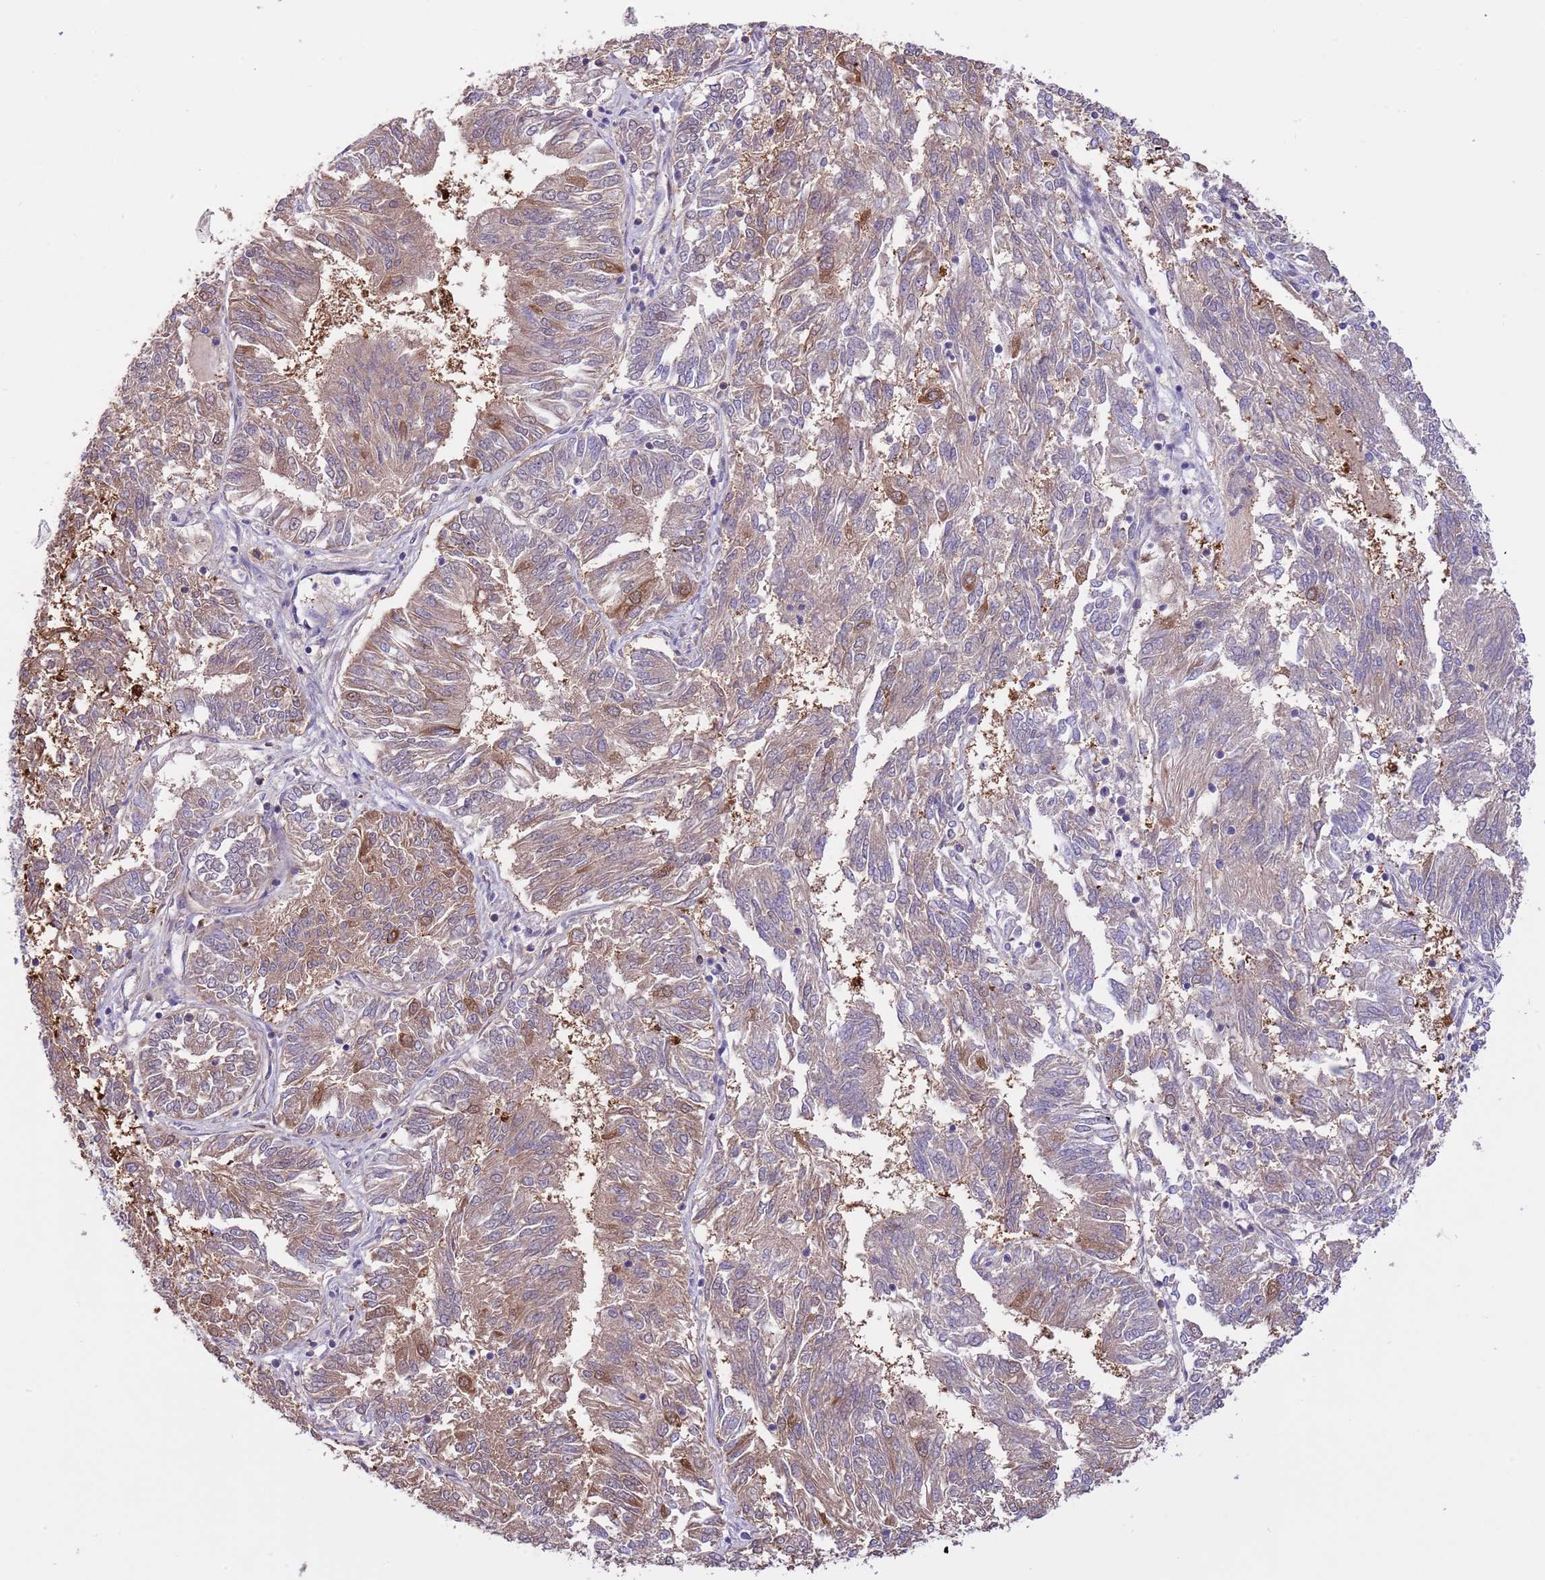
{"staining": {"intensity": "moderate", "quantity": ">75%", "location": "cytoplasmic/membranous"}, "tissue": "endometrial cancer", "cell_type": "Tumor cells", "image_type": "cancer", "snomed": [{"axis": "morphology", "description": "Adenocarcinoma, NOS"}, {"axis": "topography", "description": "Endometrium"}], "caption": "IHC of human endometrial cancer exhibits medium levels of moderate cytoplasmic/membranous expression in approximately >75% of tumor cells.", "gene": "PRR32", "patient": {"sex": "female", "age": 58}}